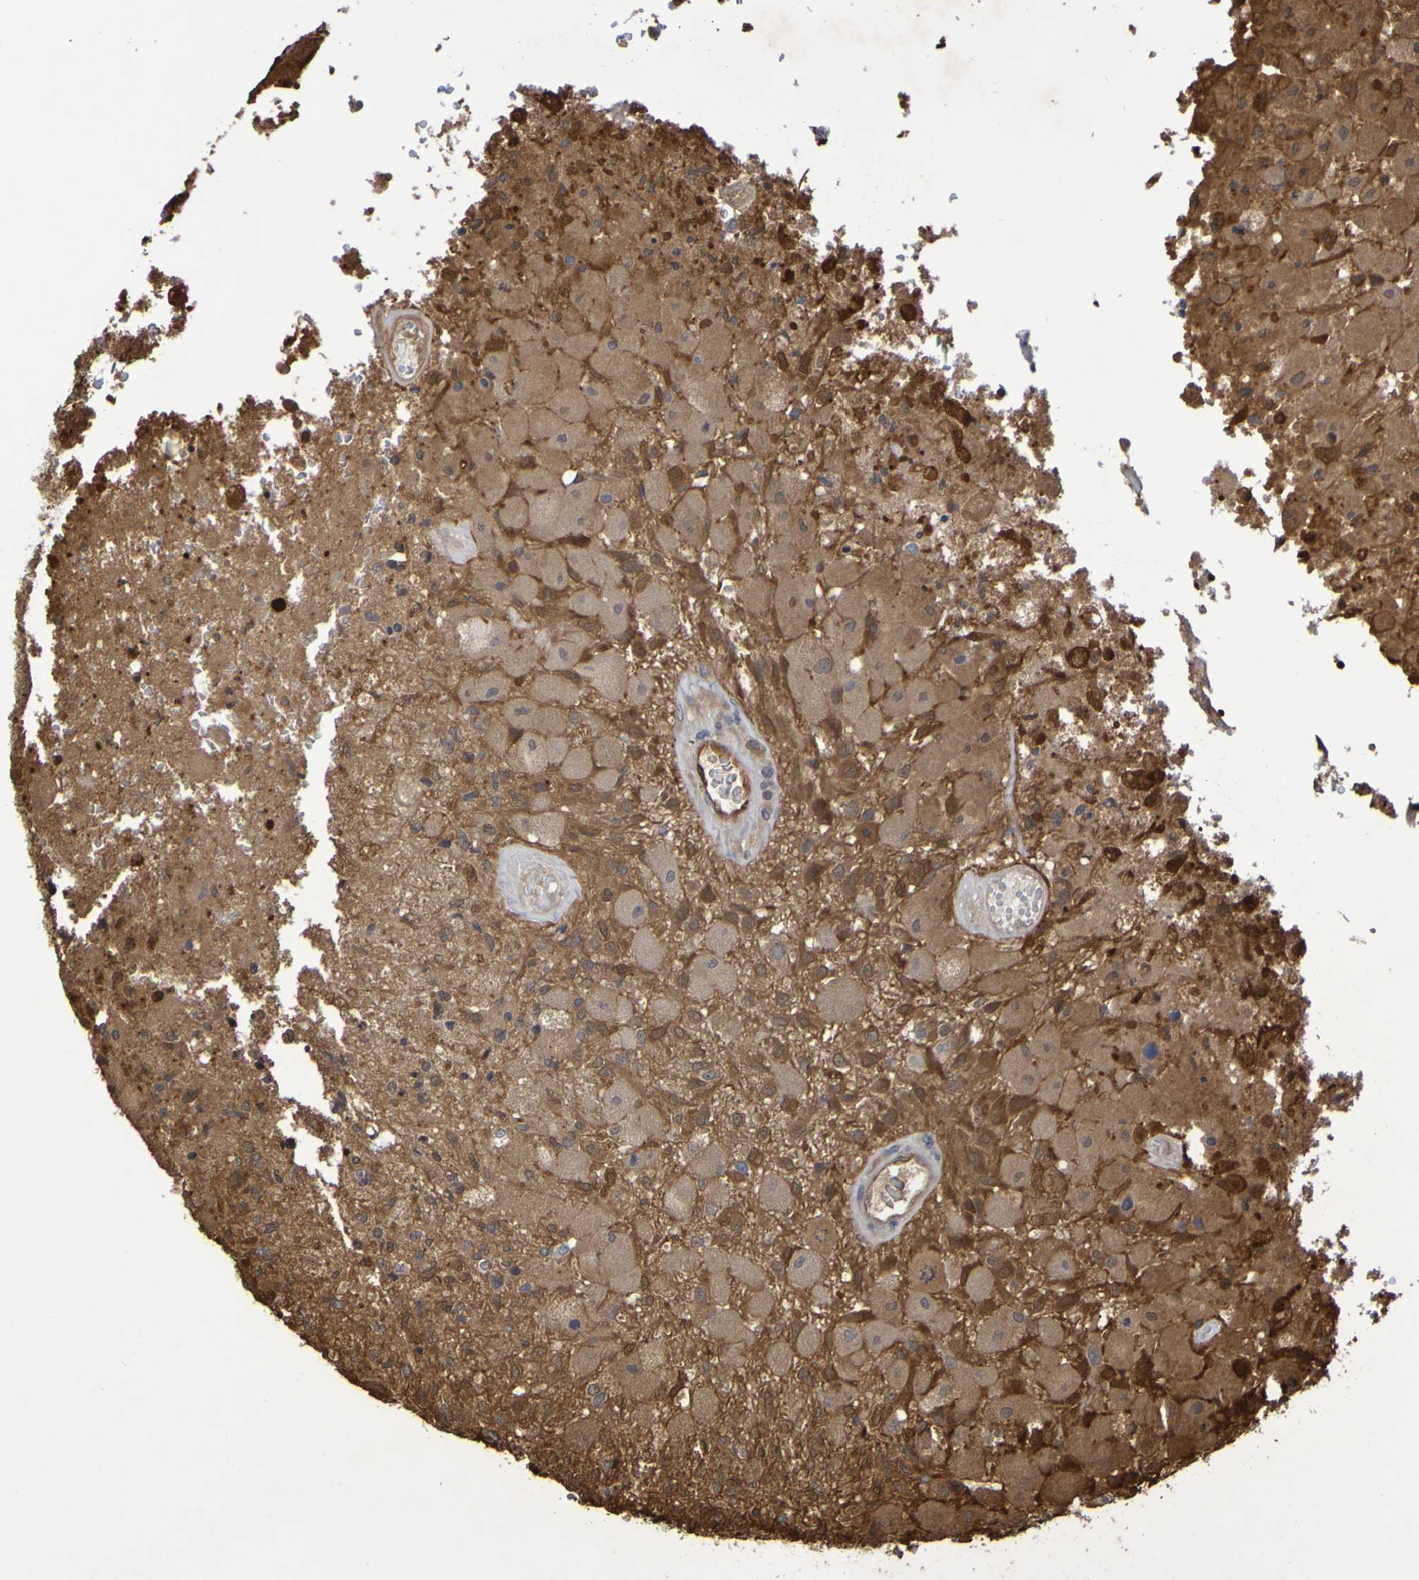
{"staining": {"intensity": "moderate", "quantity": ">75%", "location": "cytoplasmic/membranous"}, "tissue": "glioma", "cell_type": "Tumor cells", "image_type": "cancer", "snomed": [{"axis": "morphology", "description": "Normal tissue, NOS"}, {"axis": "morphology", "description": "Glioma, malignant, High grade"}, {"axis": "topography", "description": "Cerebral cortex"}], "caption": "Approximately >75% of tumor cells in glioma reveal moderate cytoplasmic/membranous protein expression as visualized by brown immunohistochemical staining.", "gene": "SERPINB6", "patient": {"sex": "male", "age": 77}}